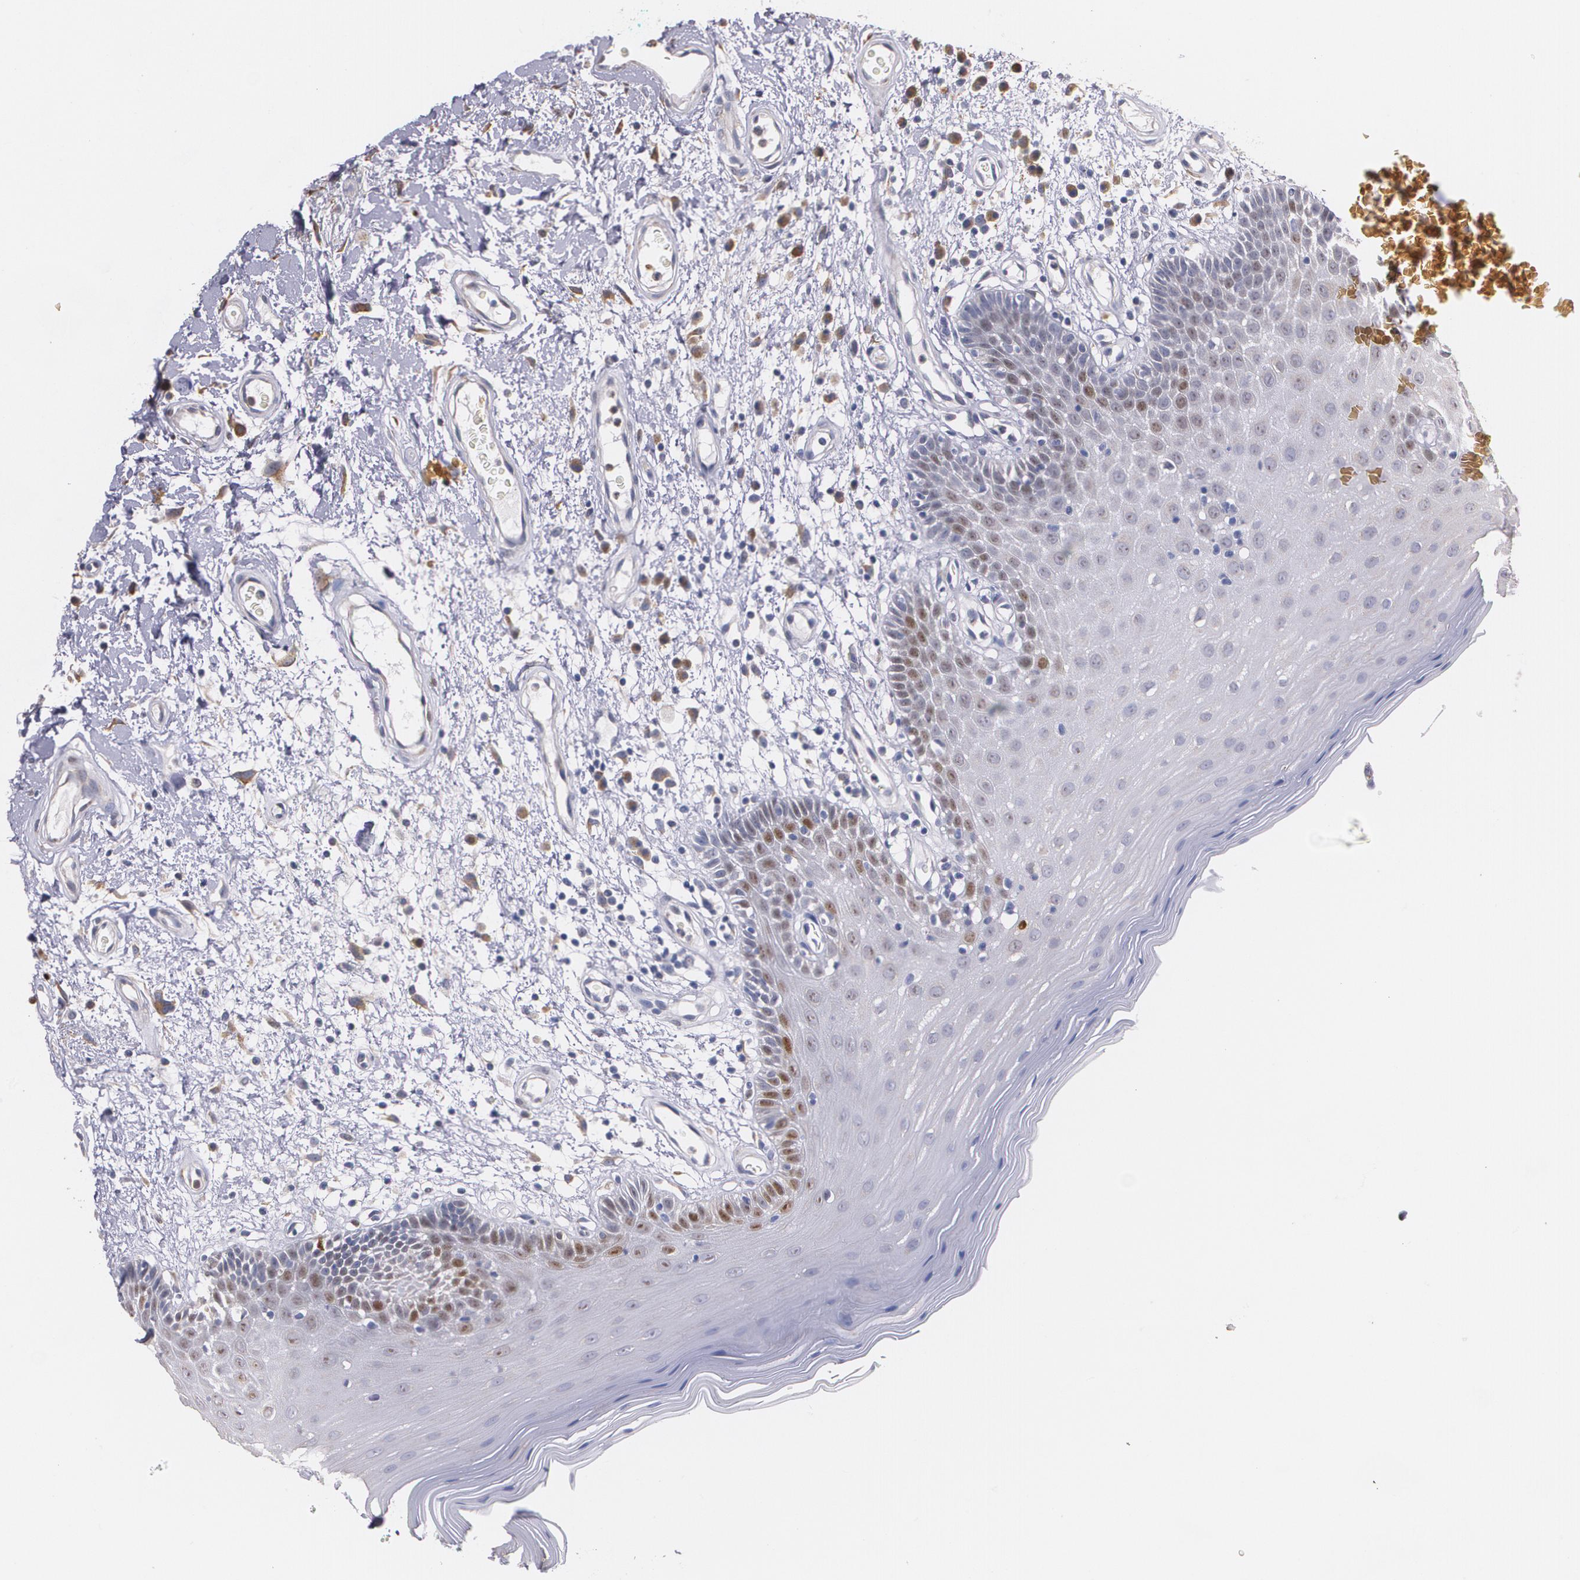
{"staining": {"intensity": "moderate", "quantity": "<25%", "location": "nuclear"}, "tissue": "oral mucosa", "cell_type": "Squamous epithelial cells", "image_type": "normal", "snomed": [{"axis": "morphology", "description": "Normal tissue, NOS"}, {"axis": "morphology", "description": "Squamous cell carcinoma, NOS"}, {"axis": "topography", "description": "Skeletal muscle"}, {"axis": "topography", "description": "Oral tissue"}, {"axis": "topography", "description": "Head-Neck"}], "caption": "Immunohistochemical staining of benign oral mucosa displays low levels of moderate nuclear expression in about <25% of squamous epithelial cells. (DAB IHC, brown staining for protein, blue staining for nuclei).", "gene": "ATF3", "patient": {"sex": "male", "age": 71}}